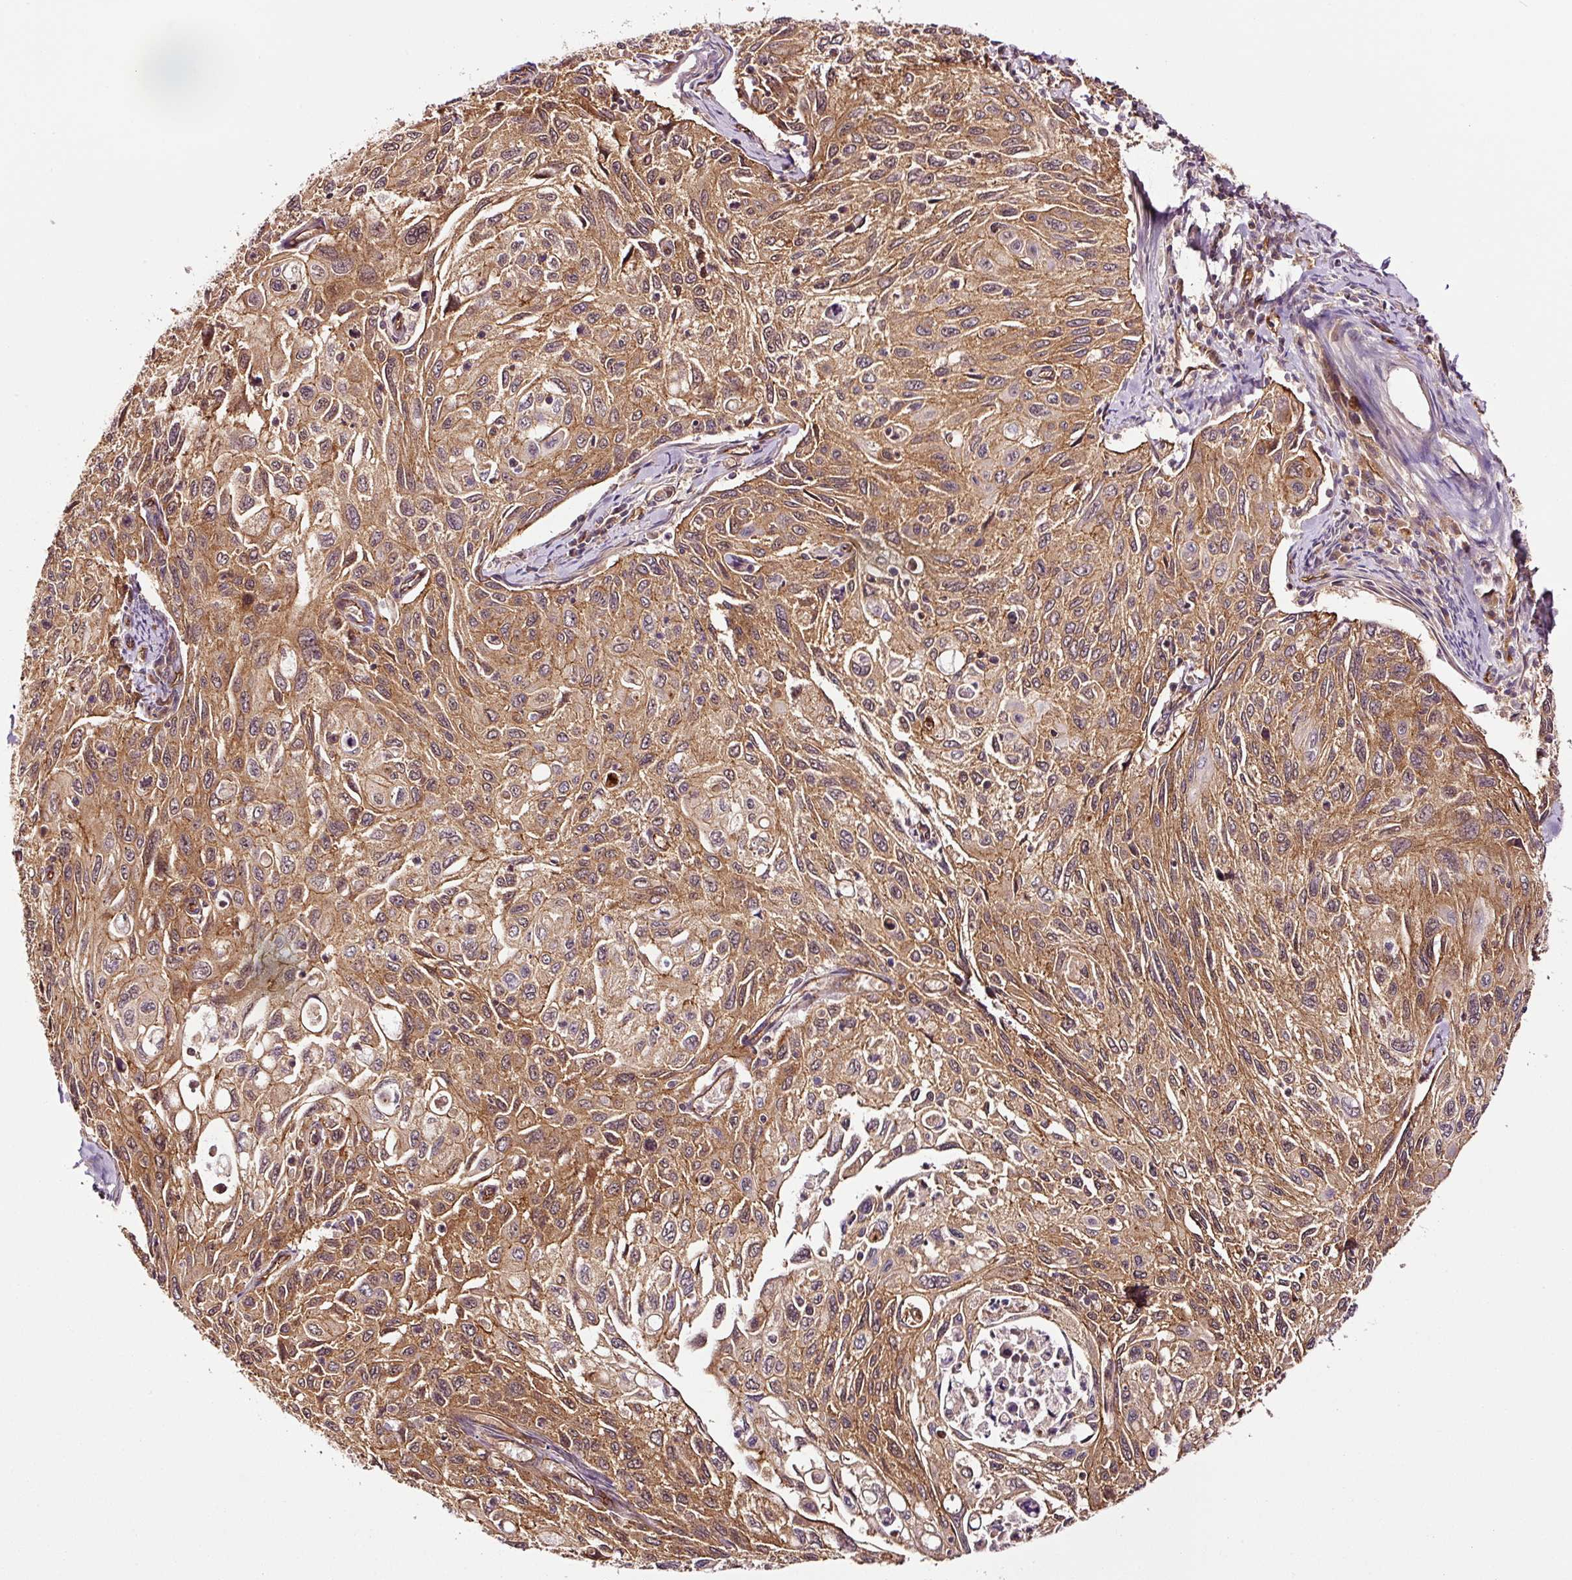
{"staining": {"intensity": "moderate", "quantity": ">75%", "location": "cytoplasmic/membranous"}, "tissue": "cervical cancer", "cell_type": "Tumor cells", "image_type": "cancer", "snomed": [{"axis": "morphology", "description": "Squamous cell carcinoma, NOS"}, {"axis": "topography", "description": "Cervix"}], "caption": "This is an image of immunohistochemistry (IHC) staining of cervical cancer (squamous cell carcinoma), which shows moderate staining in the cytoplasmic/membranous of tumor cells.", "gene": "METAP1", "patient": {"sex": "female", "age": 70}}